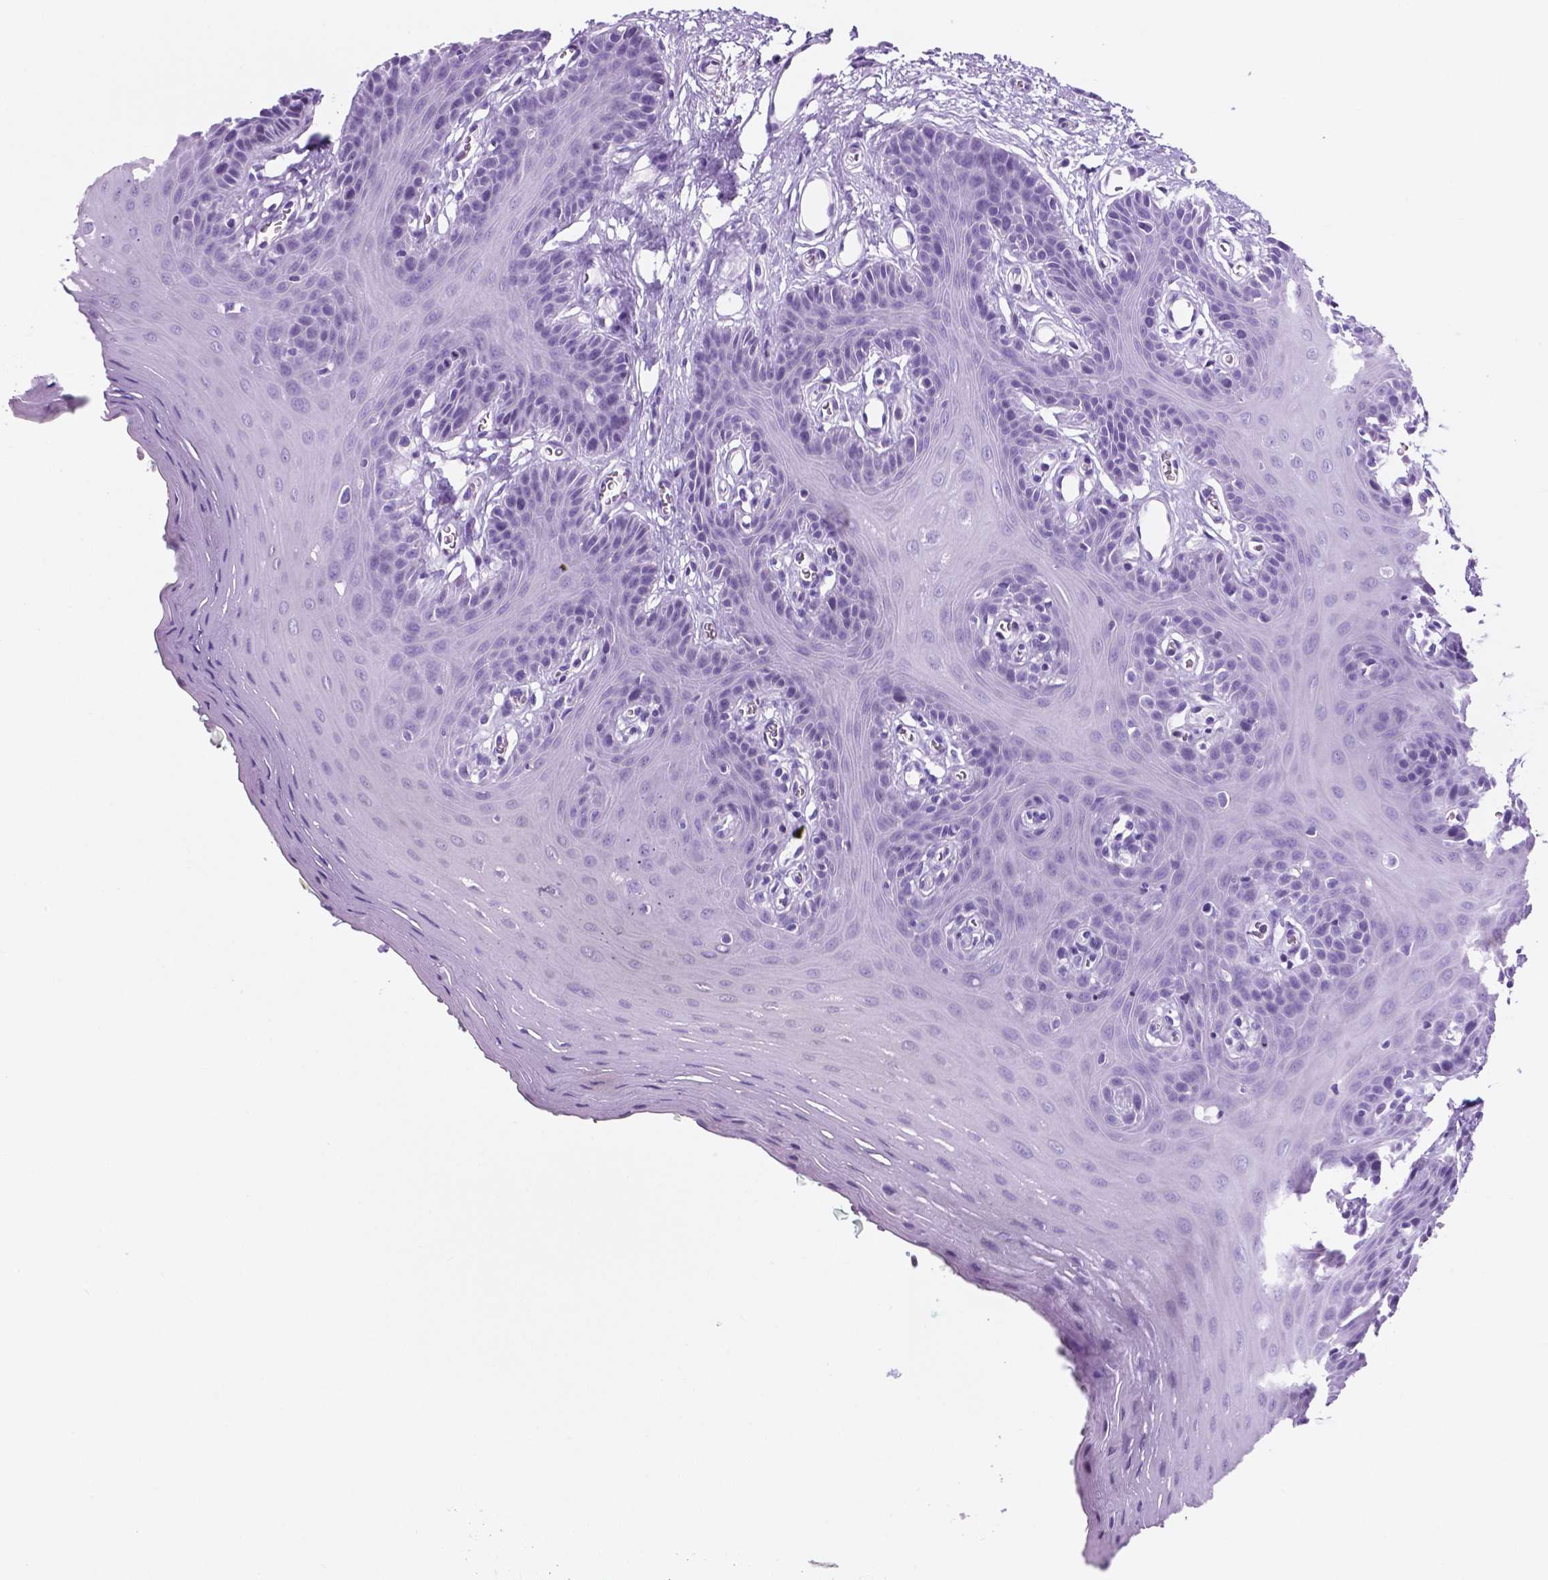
{"staining": {"intensity": "negative", "quantity": "none", "location": "none"}, "tissue": "oral mucosa", "cell_type": "Squamous epithelial cells", "image_type": "normal", "snomed": [{"axis": "morphology", "description": "Normal tissue, NOS"}, {"axis": "morphology", "description": "Squamous cell carcinoma, NOS"}, {"axis": "topography", "description": "Oral tissue"}, {"axis": "topography", "description": "Head-Neck"}], "caption": "DAB immunohistochemical staining of benign human oral mucosa reveals no significant positivity in squamous epithelial cells.", "gene": "C17orf107", "patient": {"sex": "female", "age": 50}}